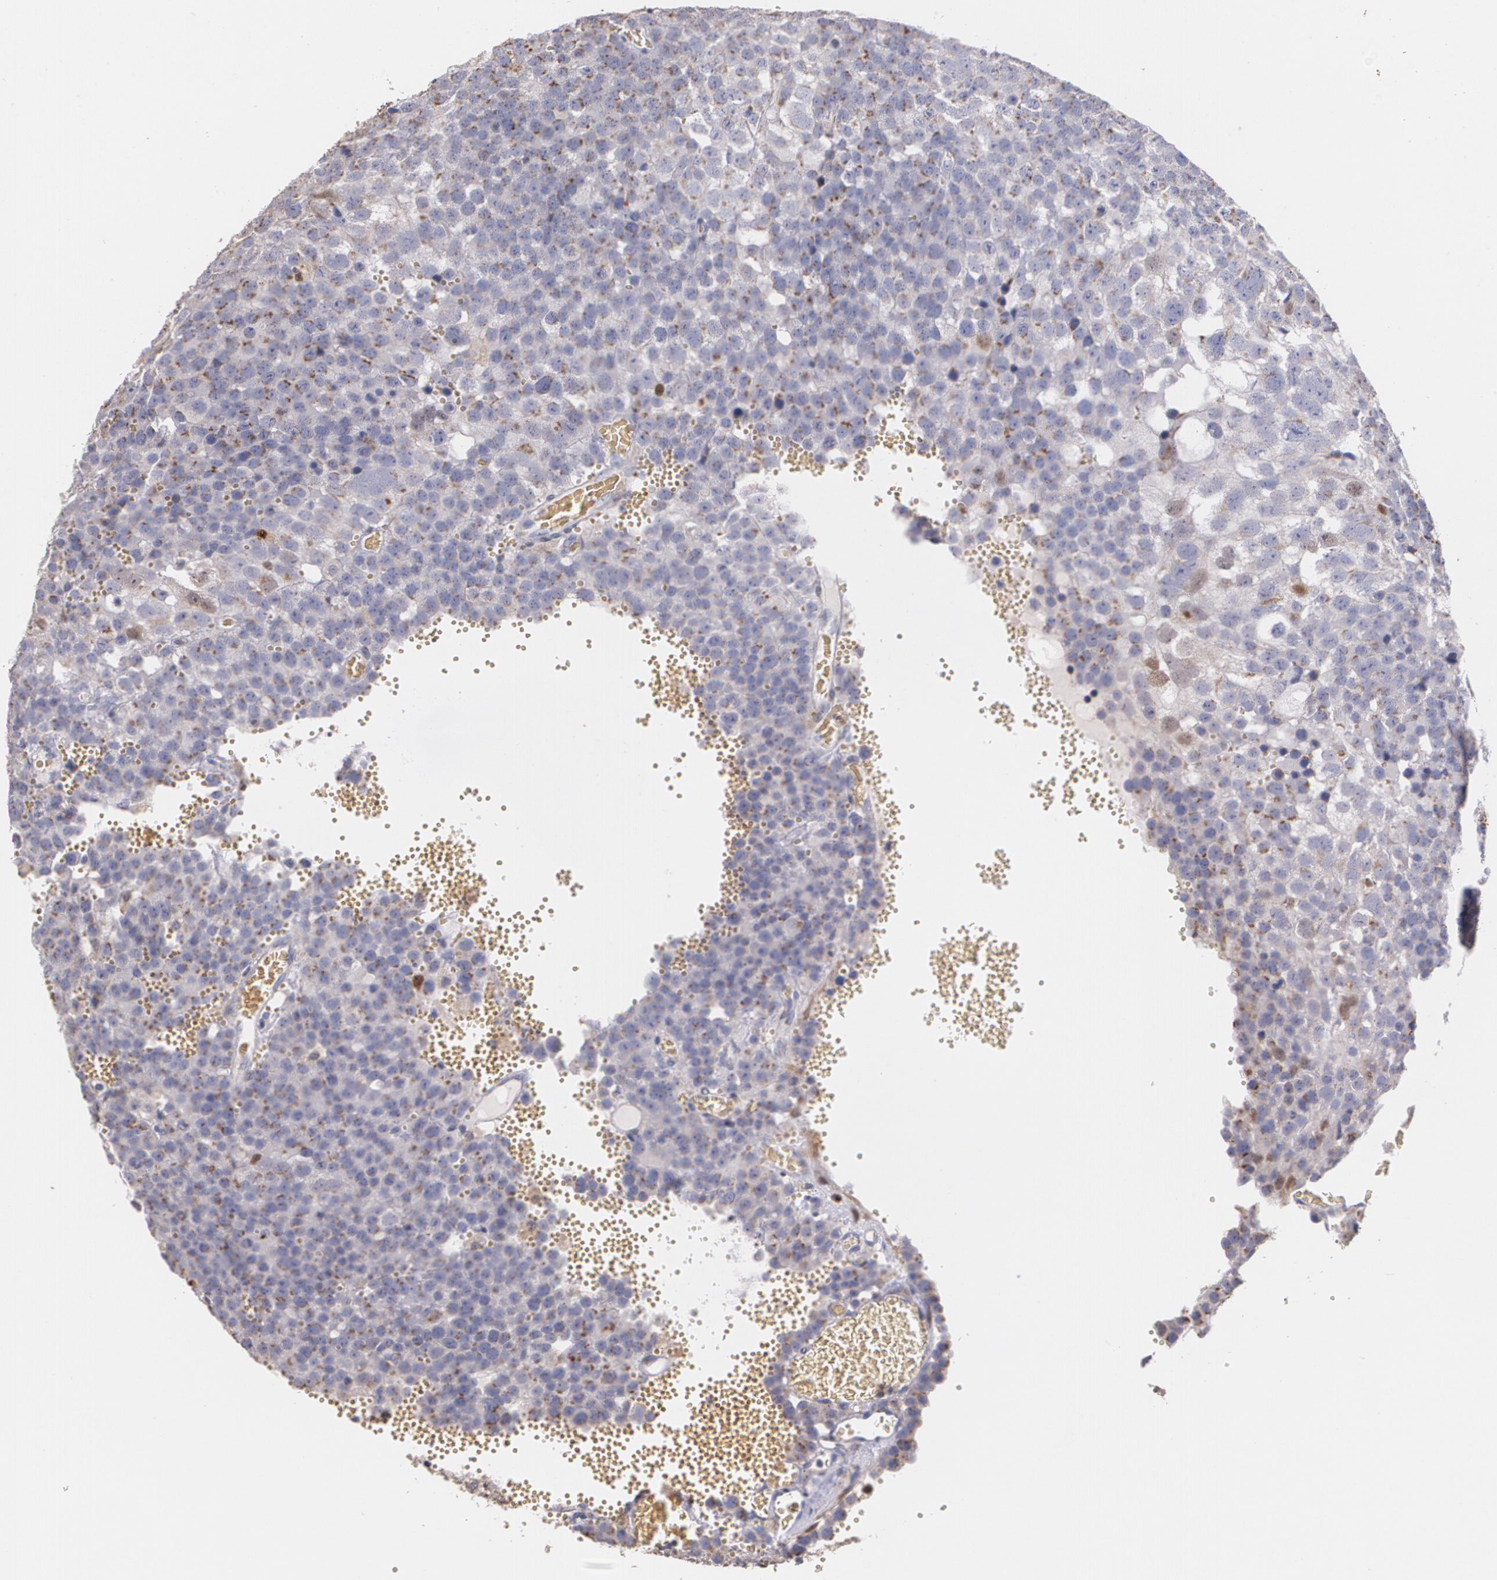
{"staining": {"intensity": "weak", "quantity": "25%-75%", "location": "cytoplasmic/membranous"}, "tissue": "testis cancer", "cell_type": "Tumor cells", "image_type": "cancer", "snomed": [{"axis": "morphology", "description": "Seminoma, NOS"}, {"axis": "topography", "description": "Testis"}], "caption": "DAB (3,3'-diaminobenzidine) immunohistochemical staining of testis cancer reveals weak cytoplasmic/membranous protein positivity in approximately 25%-75% of tumor cells.", "gene": "ATF3", "patient": {"sex": "male", "age": 71}}